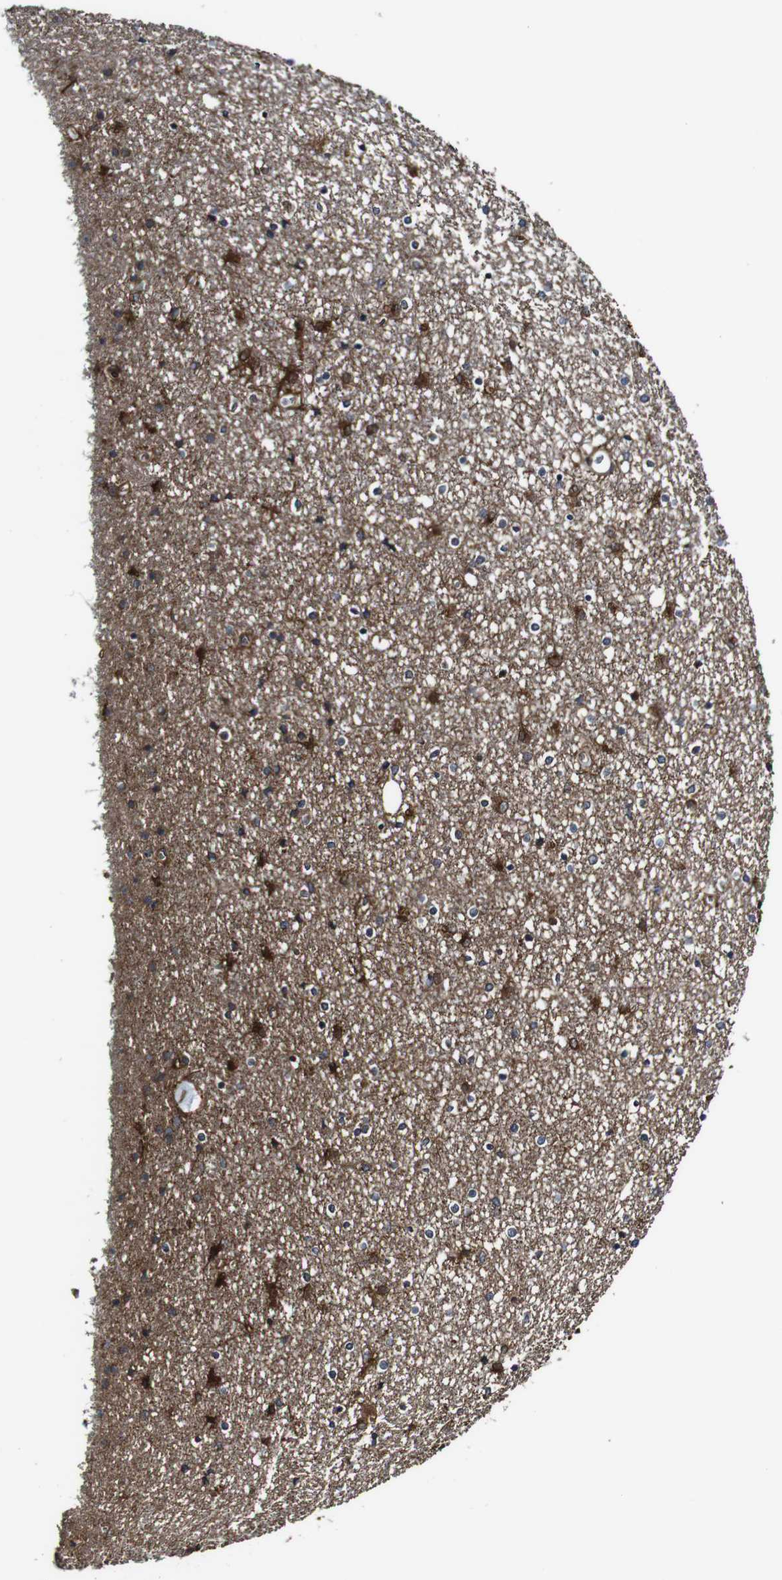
{"staining": {"intensity": "strong", "quantity": "<25%", "location": "cytoplasmic/membranous"}, "tissue": "caudate", "cell_type": "Glial cells", "image_type": "normal", "snomed": [{"axis": "morphology", "description": "Normal tissue, NOS"}, {"axis": "topography", "description": "Lateral ventricle wall"}], "caption": "Caudate stained with immunohistochemistry shows strong cytoplasmic/membranous expression in about <25% of glial cells. The staining is performed using DAB brown chromogen to label protein expression. The nuclei are counter-stained blue using hematoxylin.", "gene": "TNIK", "patient": {"sex": "female", "age": 54}}